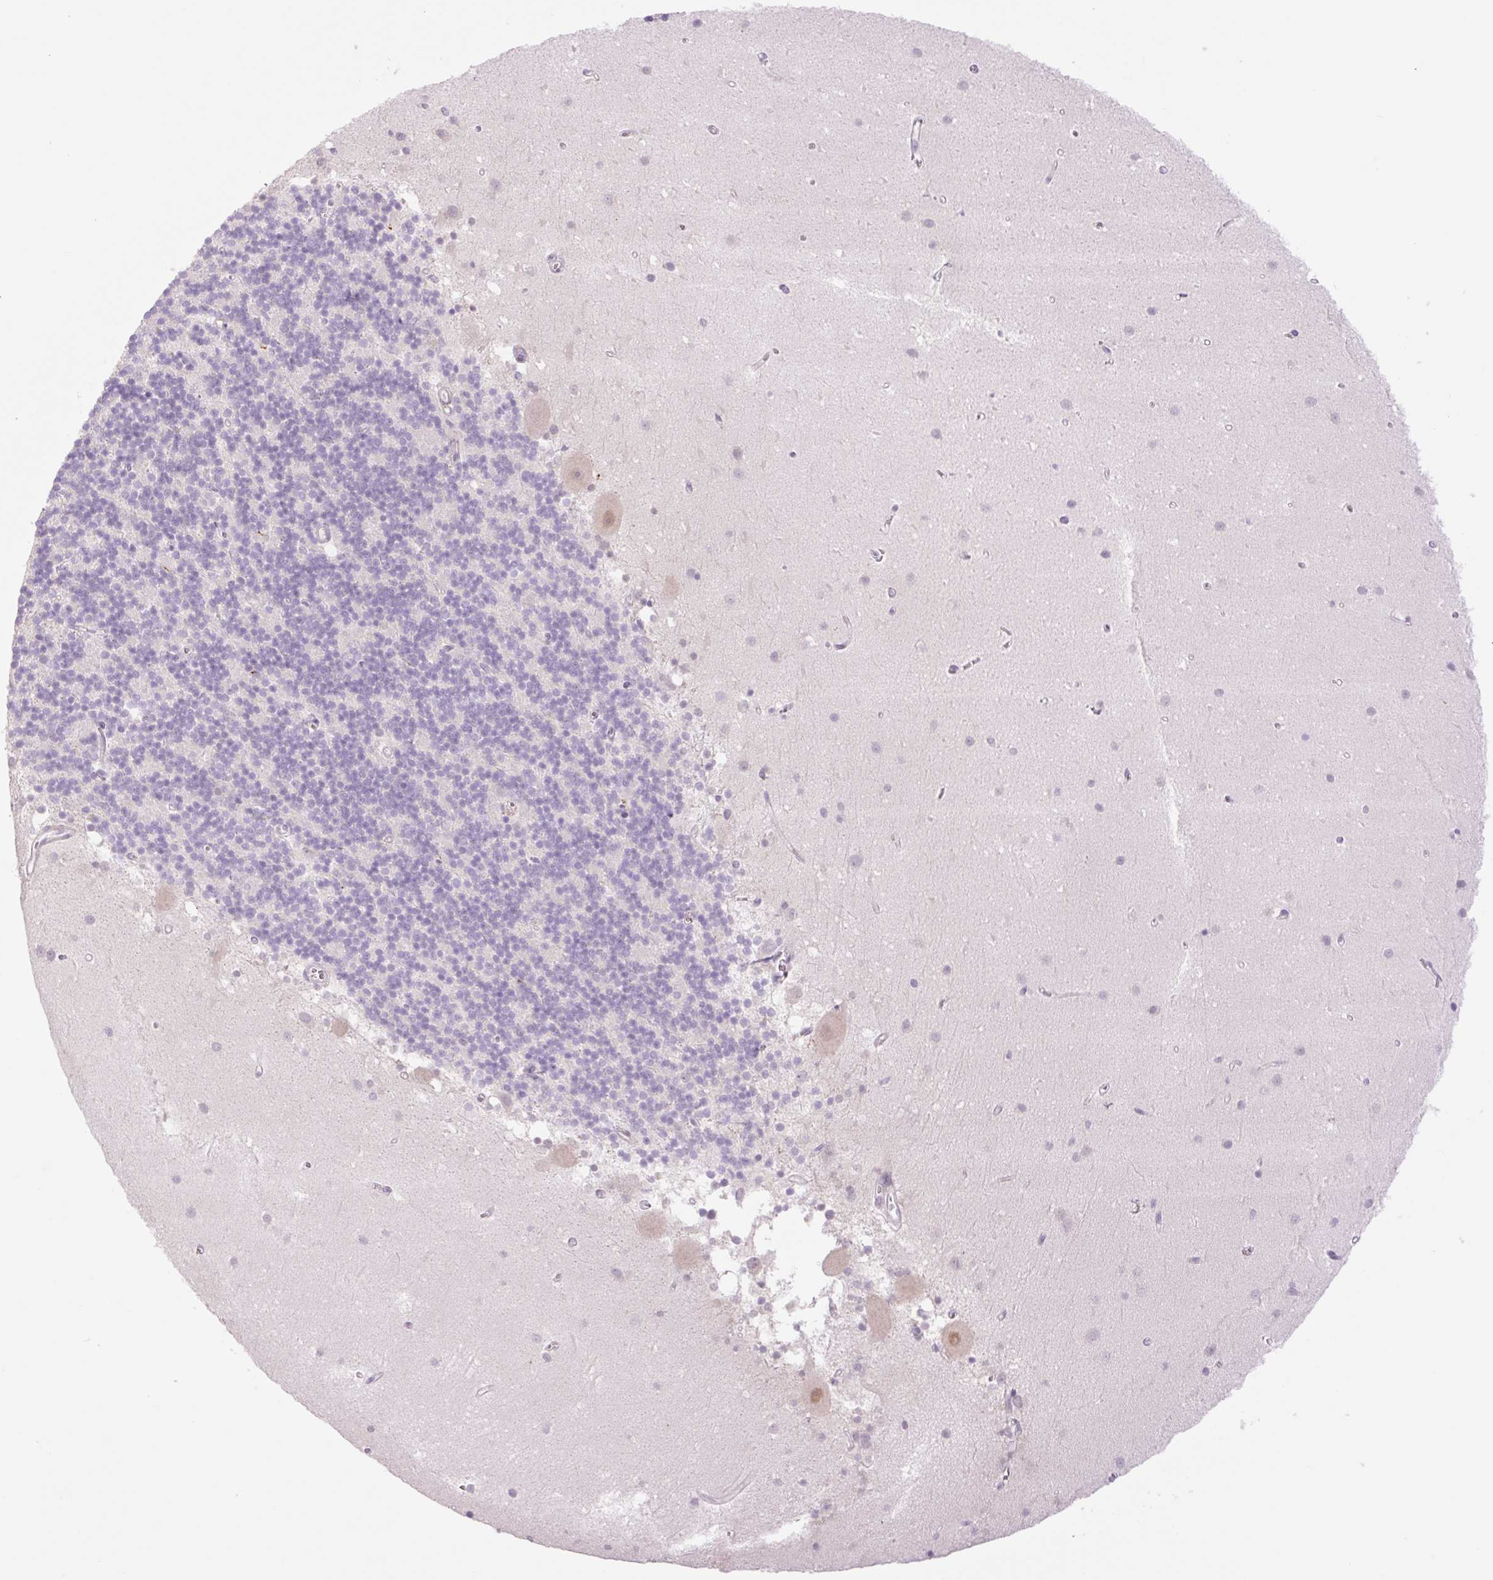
{"staining": {"intensity": "negative", "quantity": "none", "location": "none"}, "tissue": "cerebellum", "cell_type": "Cells in granular layer", "image_type": "normal", "snomed": [{"axis": "morphology", "description": "Normal tissue, NOS"}, {"axis": "topography", "description": "Cerebellum"}], "caption": "Immunohistochemistry (IHC) histopathology image of unremarkable cerebellum stained for a protein (brown), which displays no positivity in cells in granular layer. (Stains: DAB (3,3'-diaminobenzidine) immunohistochemistry (IHC) with hematoxylin counter stain, Microscopy: brightfield microscopy at high magnification).", "gene": "COL5A1", "patient": {"sex": "male", "age": 54}}